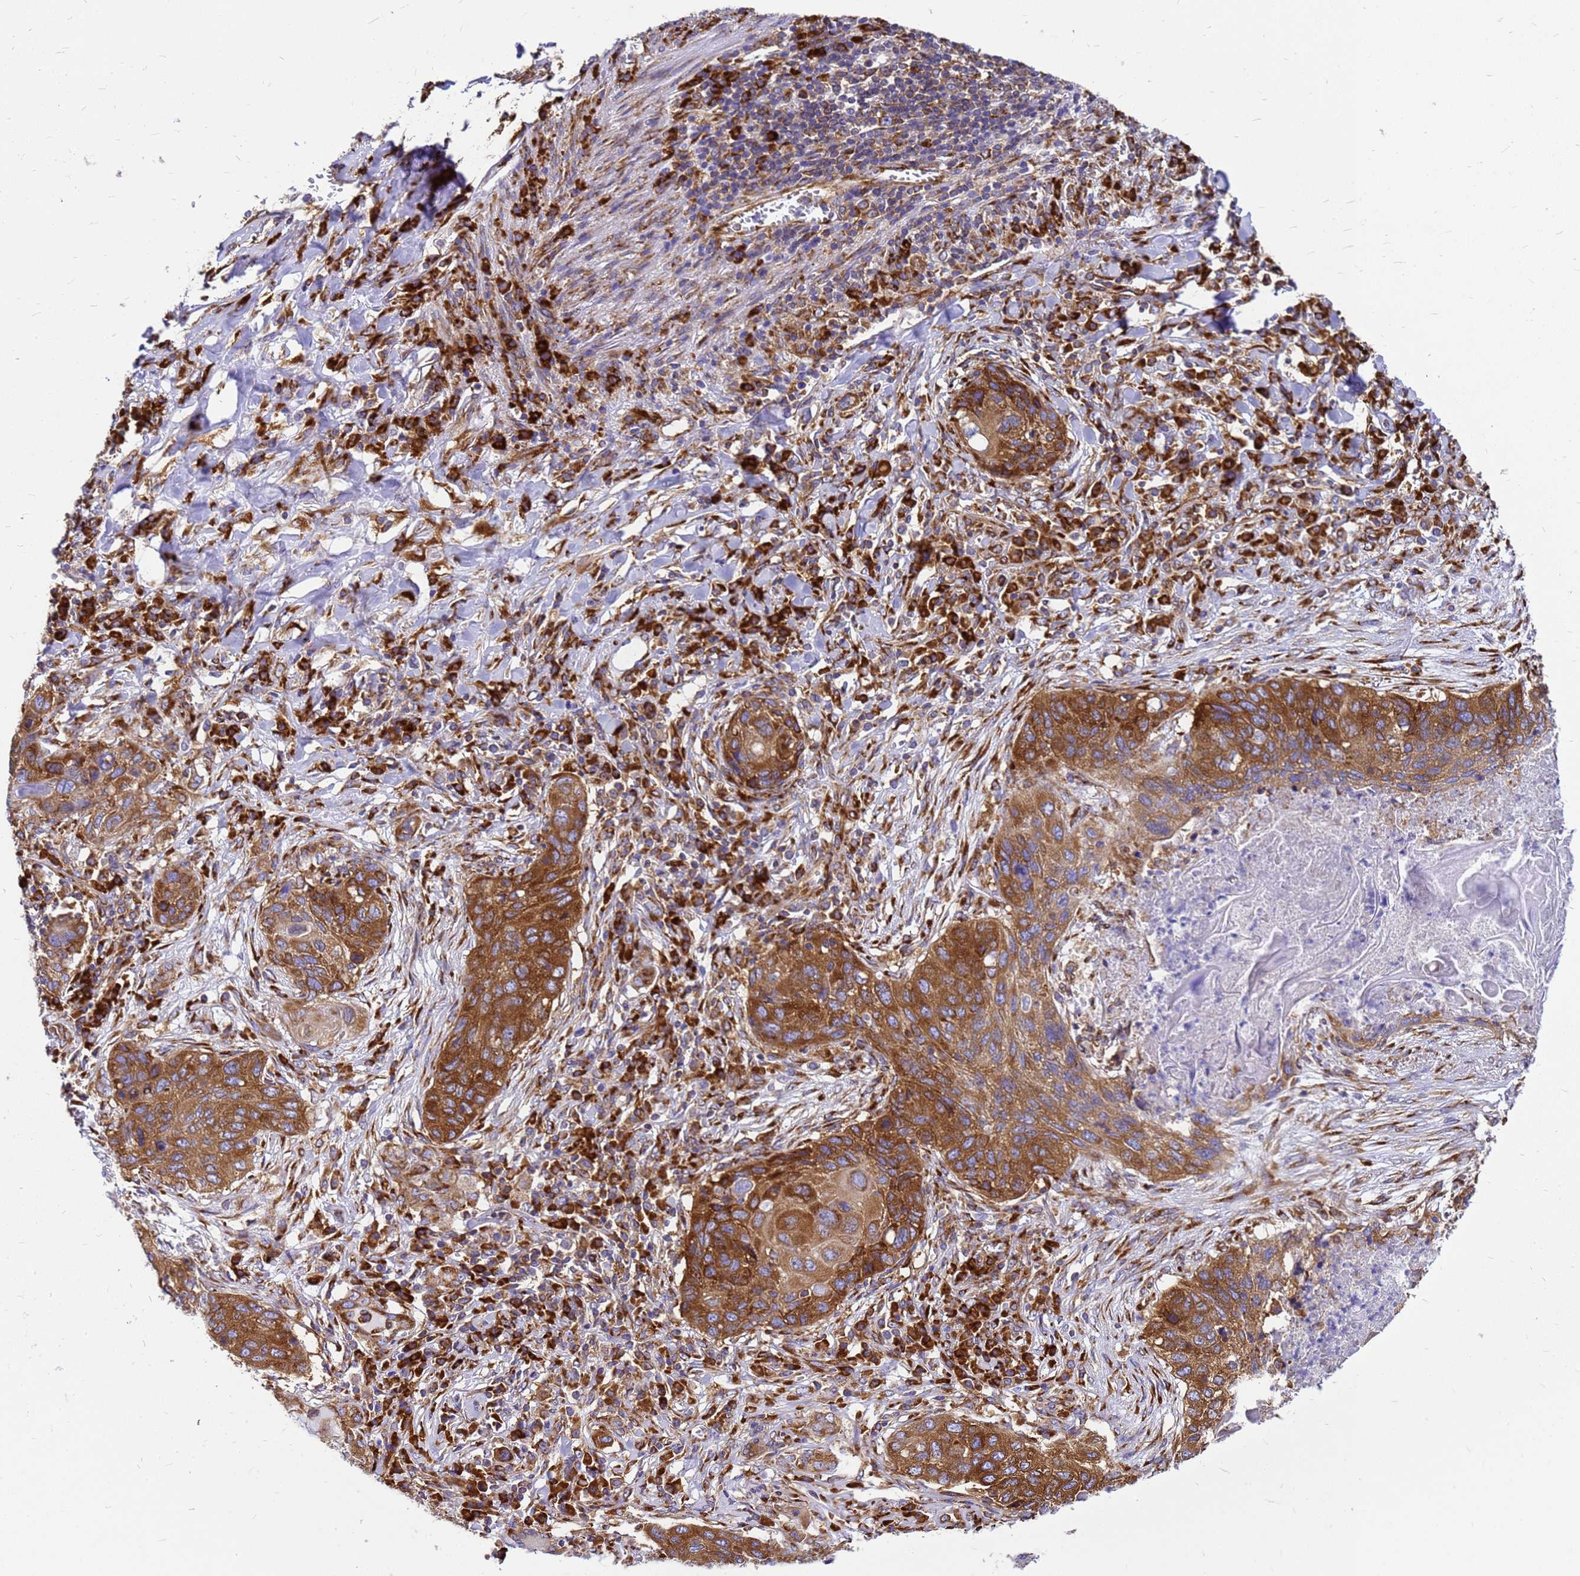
{"staining": {"intensity": "strong", "quantity": ">75%", "location": "cytoplasmic/membranous"}, "tissue": "lung cancer", "cell_type": "Tumor cells", "image_type": "cancer", "snomed": [{"axis": "morphology", "description": "Squamous cell carcinoma, NOS"}, {"axis": "topography", "description": "Lung"}], "caption": "Protein positivity by IHC displays strong cytoplasmic/membranous expression in about >75% of tumor cells in lung cancer. The protein of interest is shown in brown color, while the nuclei are stained blue.", "gene": "EEF1D", "patient": {"sex": "female", "age": 63}}